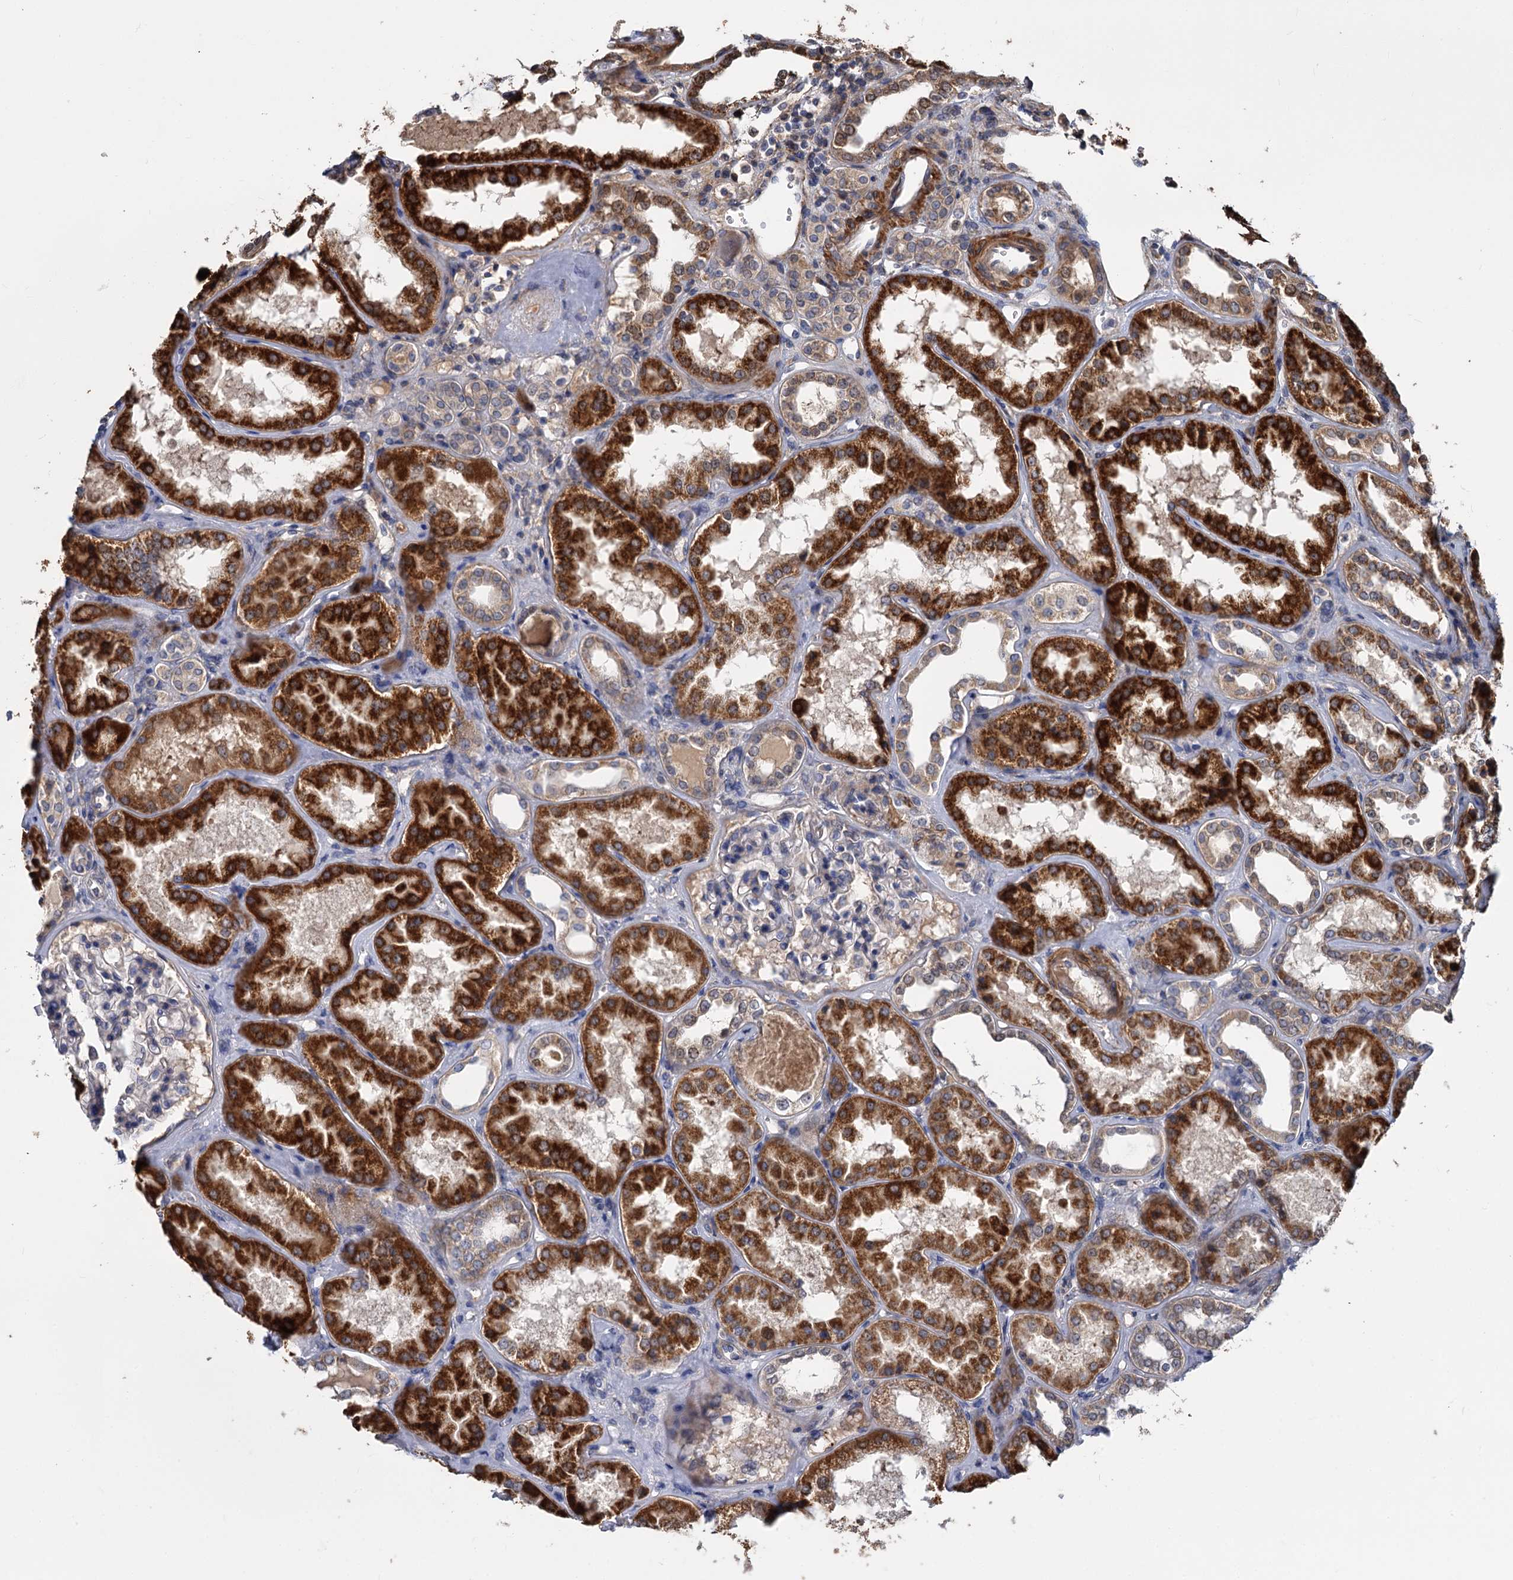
{"staining": {"intensity": "negative", "quantity": "none", "location": "none"}, "tissue": "kidney", "cell_type": "Cells in glomeruli", "image_type": "normal", "snomed": [{"axis": "morphology", "description": "Normal tissue, NOS"}, {"axis": "topography", "description": "Kidney"}], "caption": "Immunohistochemistry micrograph of normal kidney: human kidney stained with DAB reveals no significant protein positivity in cells in glomeruli. (DAB (3,3'-diaminobenzidine) immunohistochemistry, high magnification).", "gene": "ALKBH7", "patient": {"sex": "female", "age": 56}}